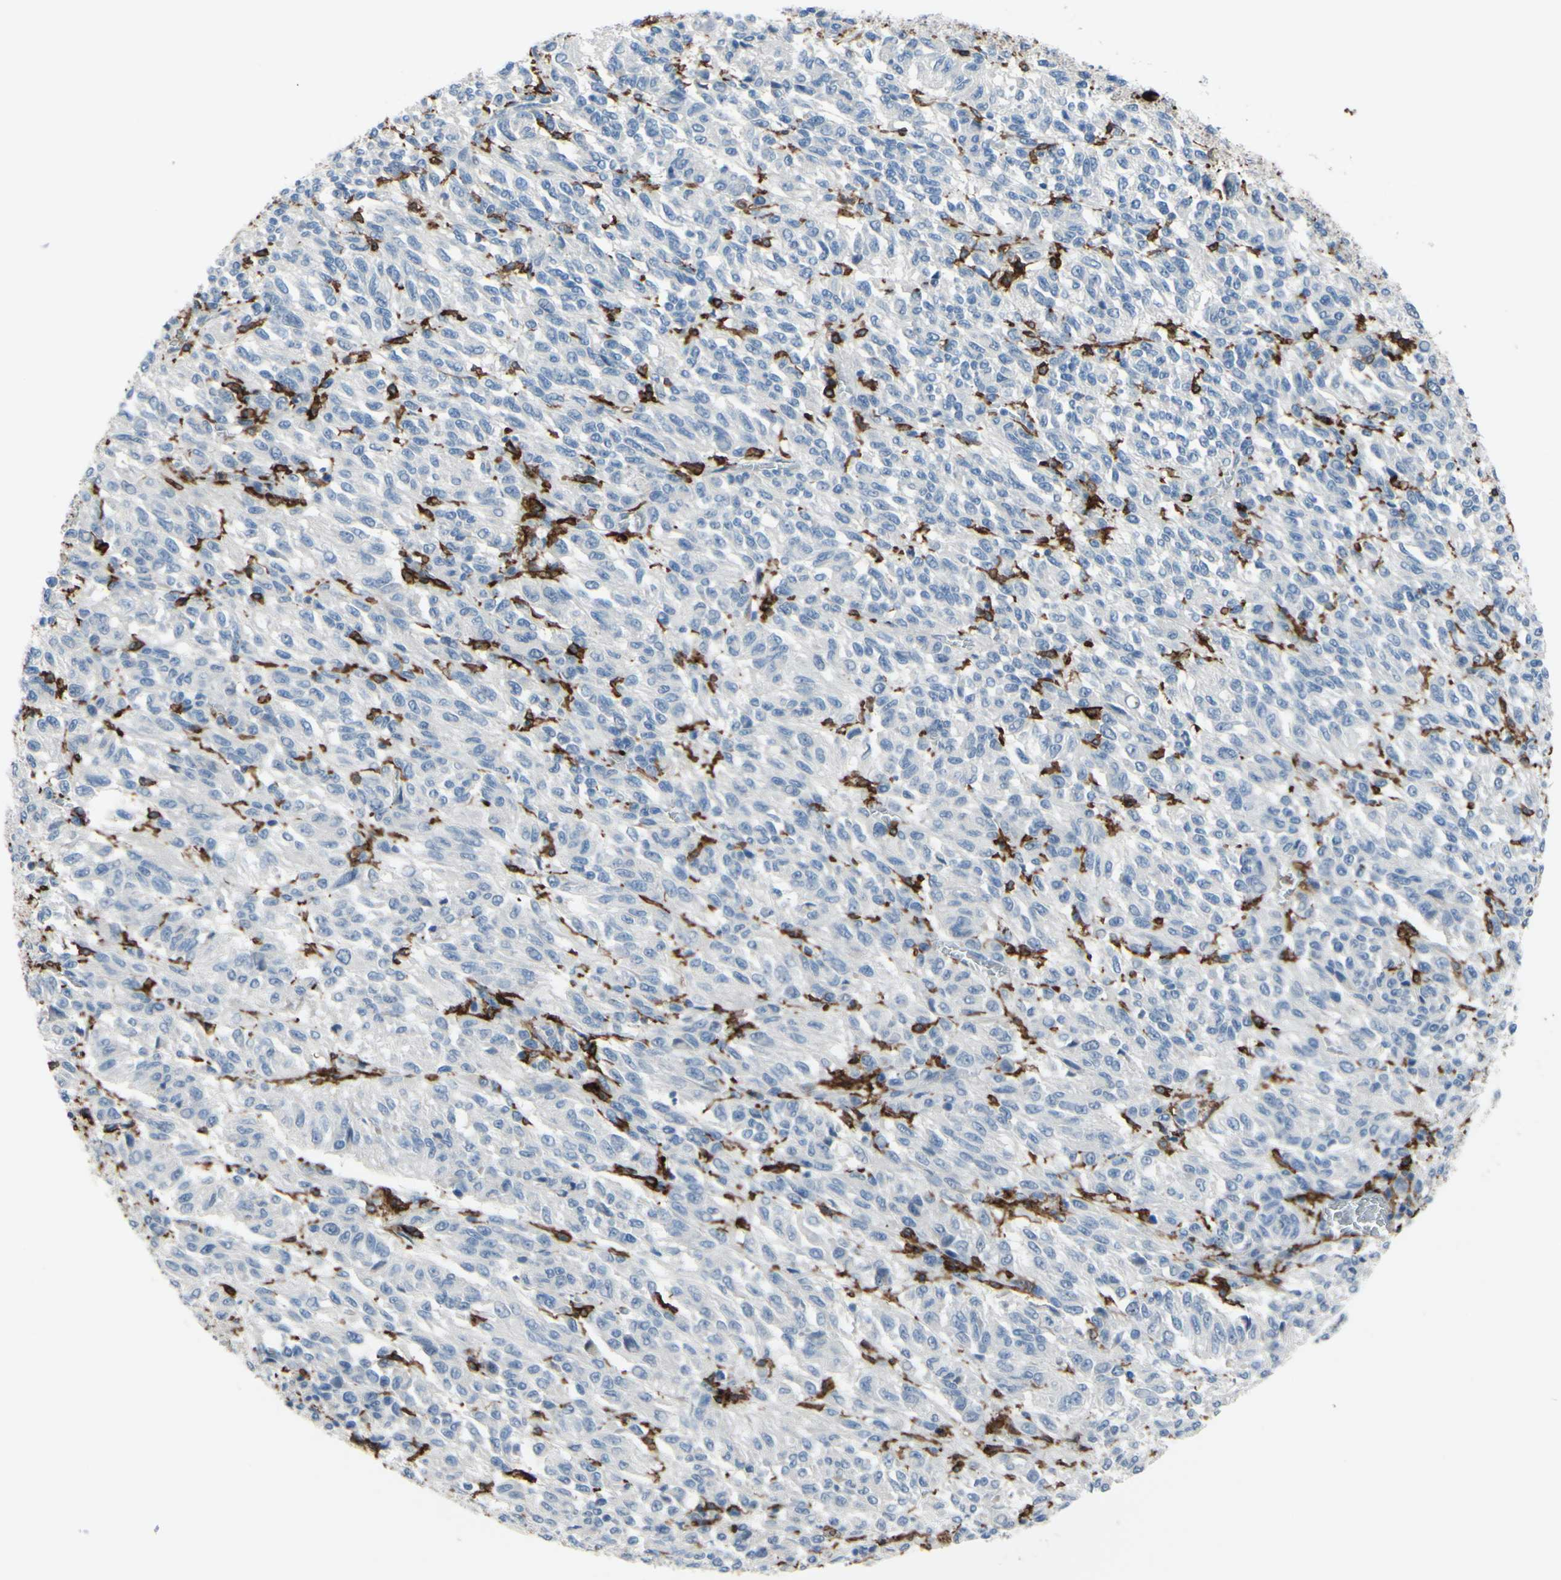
{"staining": {"intensity": "negative", "quantity": "none", "location": "none"}, "tissue": "melanoma", "cell_type": "Tumor cells", "image_type": "cancer", "snomed": [{"axis": "morphology", "description": "Malignant melanoma, Metastatic site"}, {"axis": "topography", "description": "Lung"}], "caption": "IHC of malignant melanoma (metastatic site) shows no positivity in tumor cells. (Brightfield microscopy of DAB (3,3'-diaminobenzidine) IHC at high magnification).", "gene": "FCGR2A", "patient": {"sex": "male", "age": 64}}